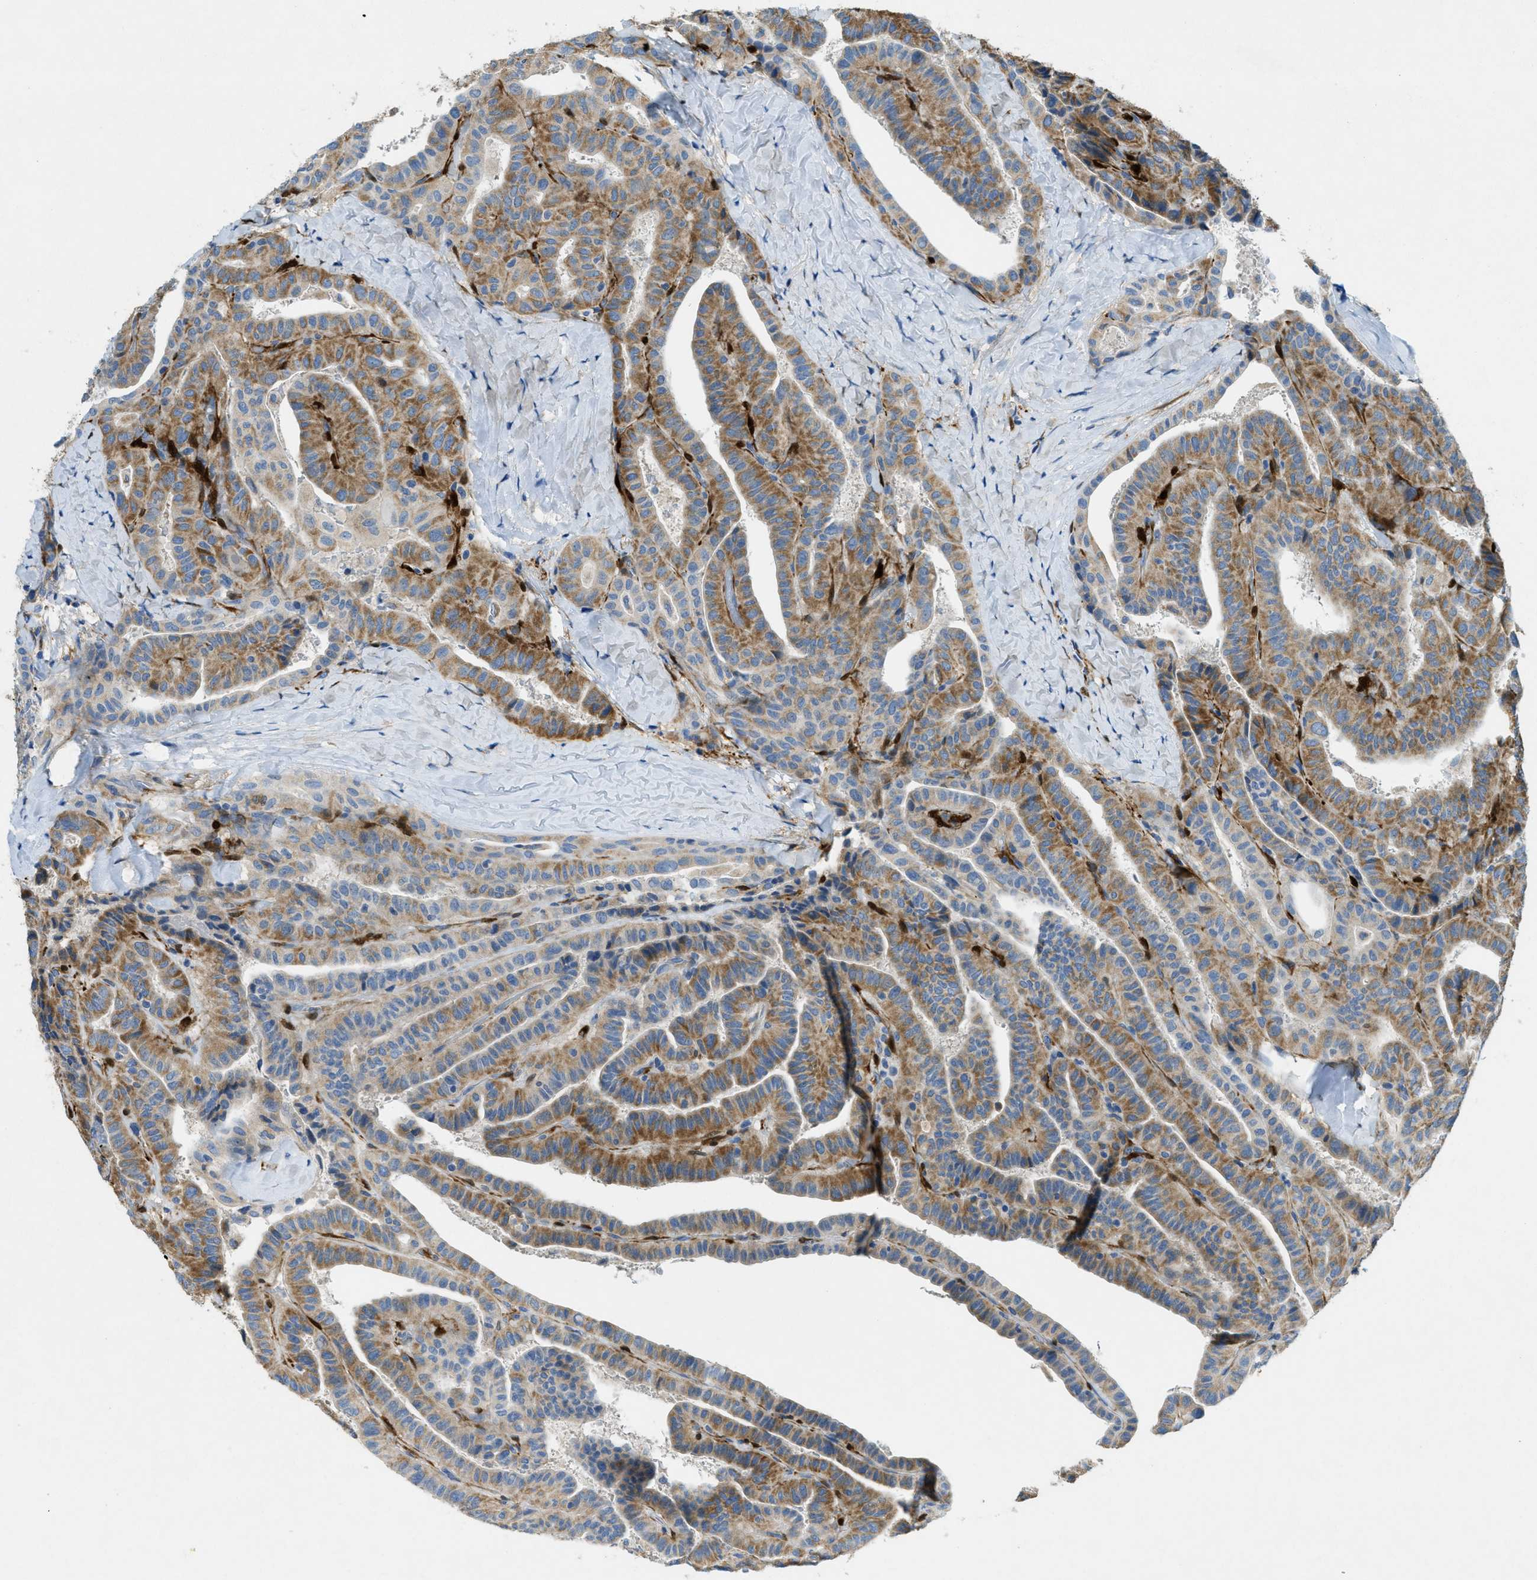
{"staining": {"intensity": "moderate", "quantity": ">75%", "location": "cytoplasmic/membranous"}, "tissue": "thyroid cancer", "cell_type": "Tumor cells", "image_type": "cancer", "snomed": [{"axis": "morphology", "description": "Papillary adenocarcinoma, NOS"}, {"axis": "topography", "description": "Thyroid gland"}], "caption": "The photomicrograph displays a brown stain indicating the presence of a protein in the cytoplasmic/membranous of tumor cells in thyroid cancer.", "gene": "CYGB", "patient": {"sex": "male", "age": 77}}